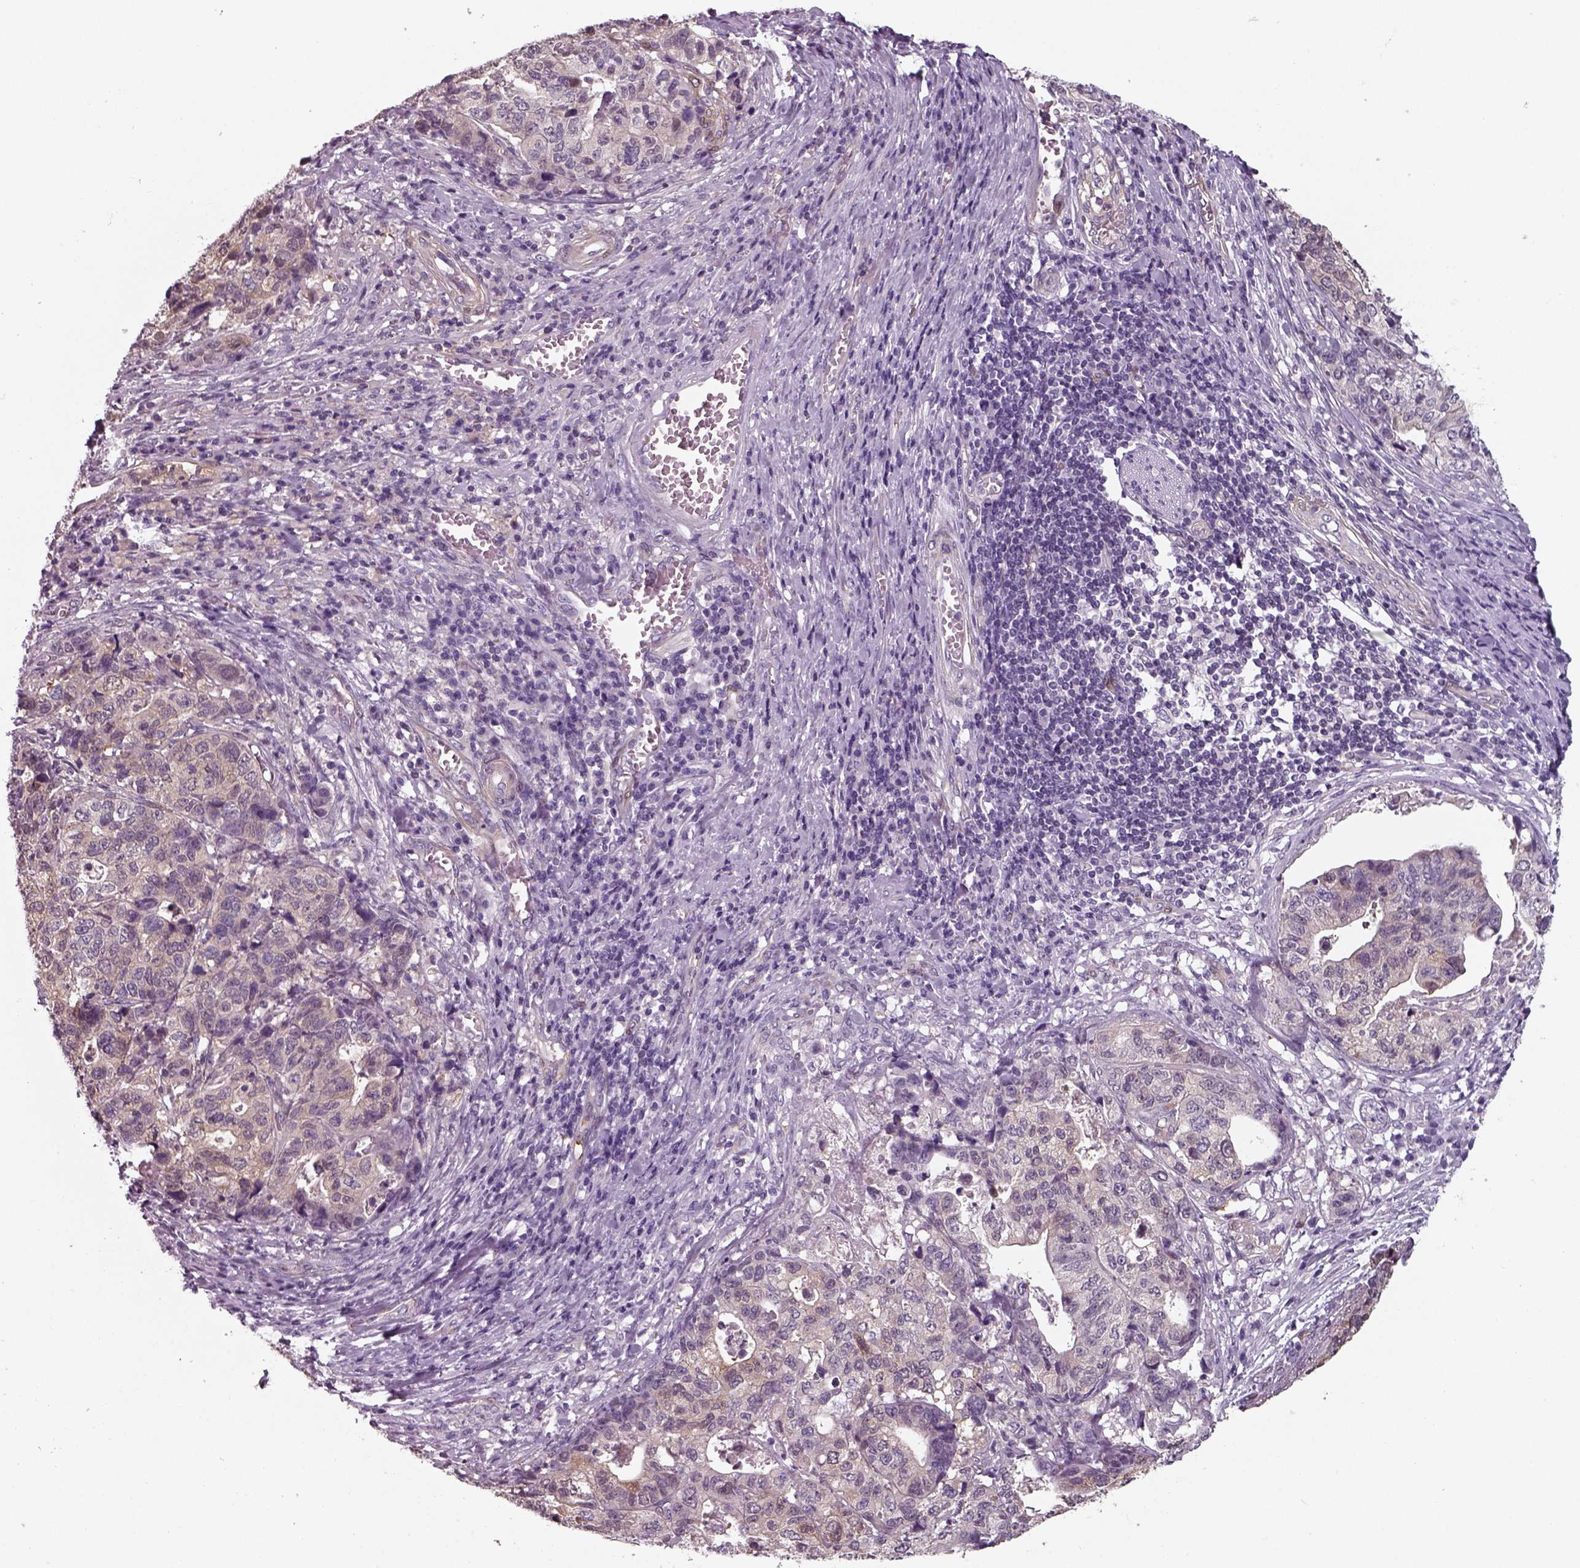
{"staining": {"intensity": "negative", "quantity": "none", "location": "none"}, "tissue": "stomach cancer", "cell_type": "Tumor cells", "image_type": "cancer", "snomed": [{"axis": "morphology", "description": "Adenocarcinoma, NOS"}, {"axis": "topography", "description": "Stomach, upper"}], "caption": "Histopathology image shows no significant protein staining in tumor cells of stomach cancer (adenocarcinoma). The staining is performed using DAB (3,3'-diaminobenzidine) brown chromogen with nuclei counter-stained in using hematoxylin.", "gene": "ISYNA1", "patient": {"sex": "female", "age": 67}}